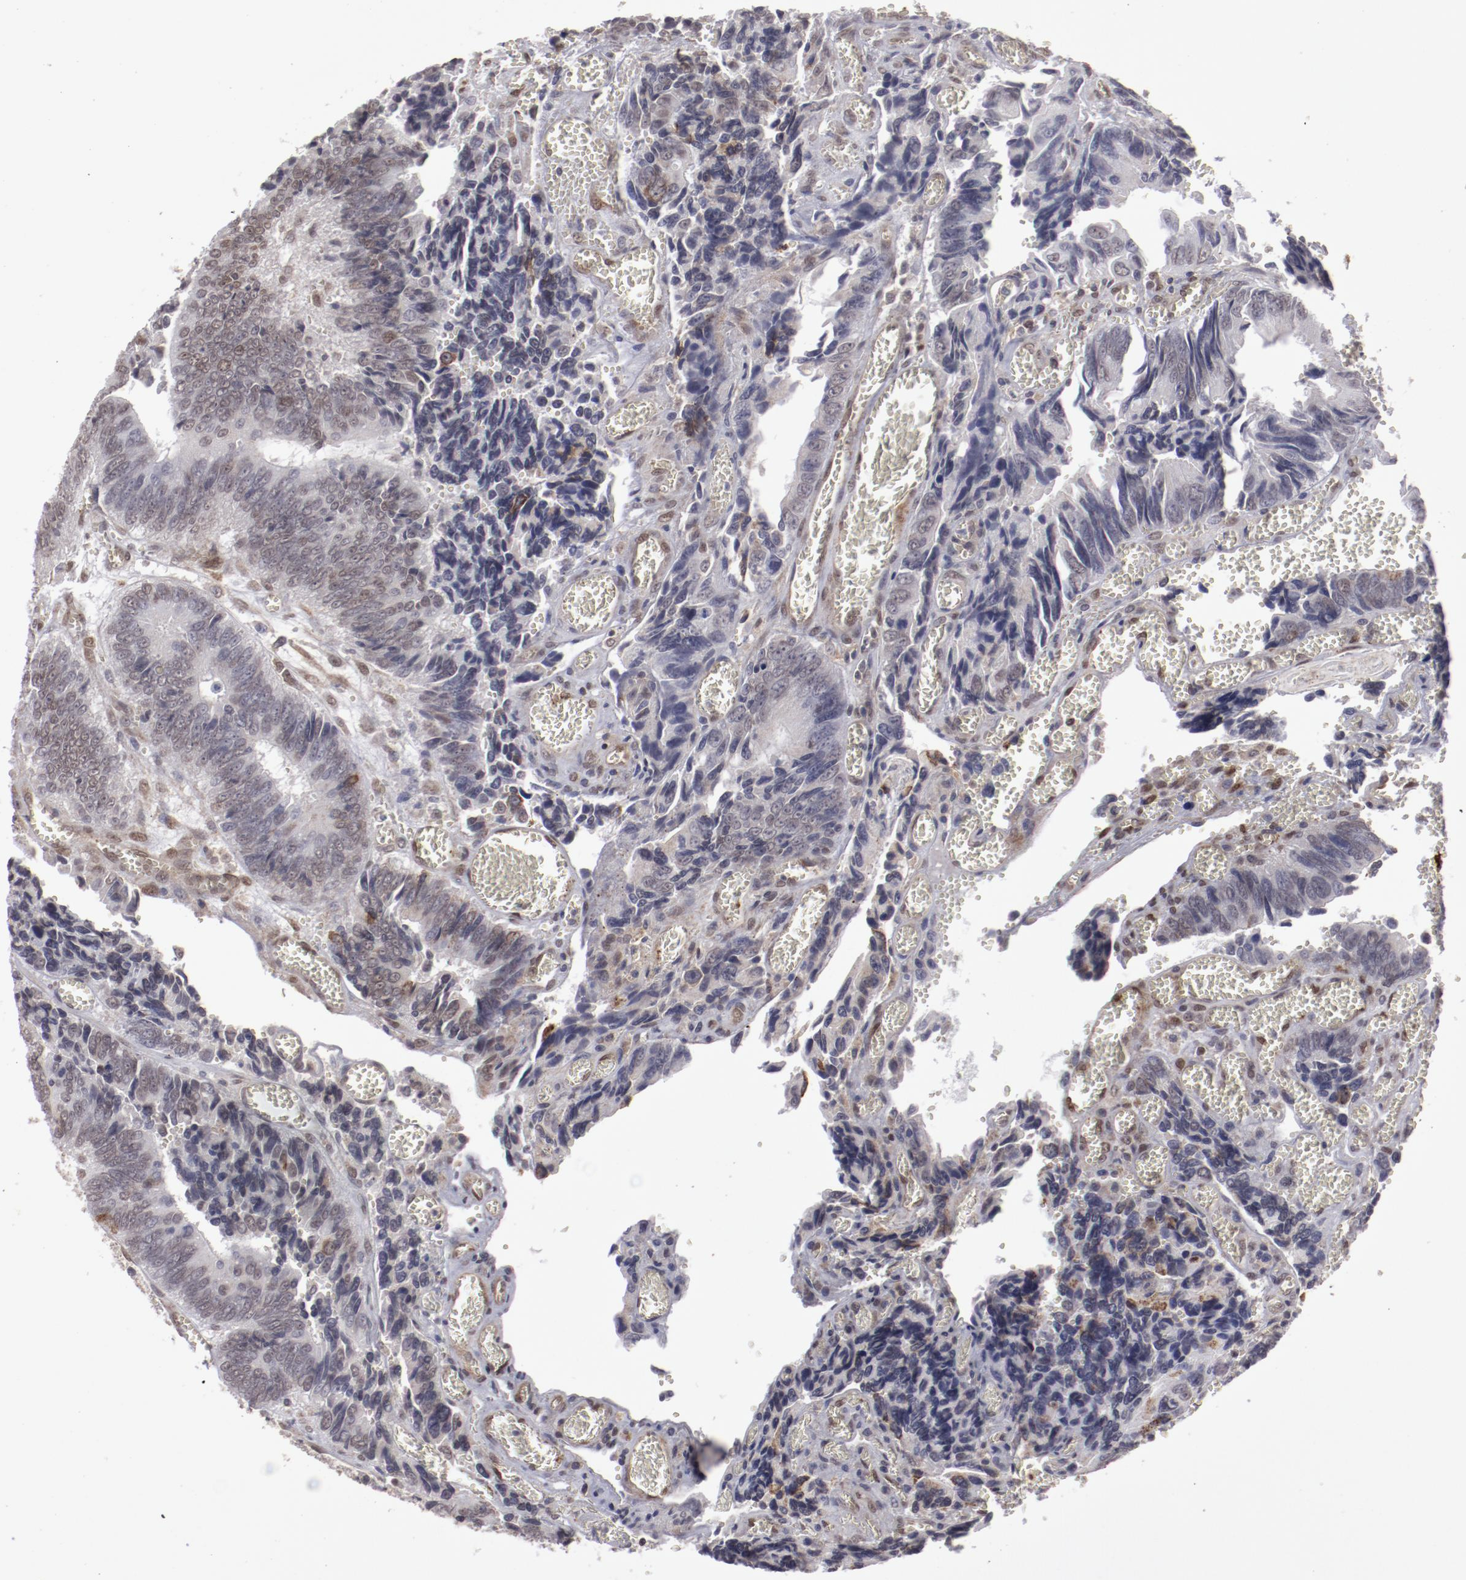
{"staining": {"intensity": "negative", "quantity": "none", "location": "none"}, "tissue": "colorectal cancer", "cell_type": "Tumor cells", "image_type": "cancer", "snomed": [{"axis": "morphology", "description": "Adenocarcinoma, NOS"}, {"axis": "topography", "description": "Colon"}], "caption": "A histopathology image of human colorectal adenocarcinoma is negative for staining in tumor cells. (DAB (3,3'-diaminobenzidine) IHC, high magnification).", "gene": "LEF1", "patient": {"sex": "male", "age": 72}}